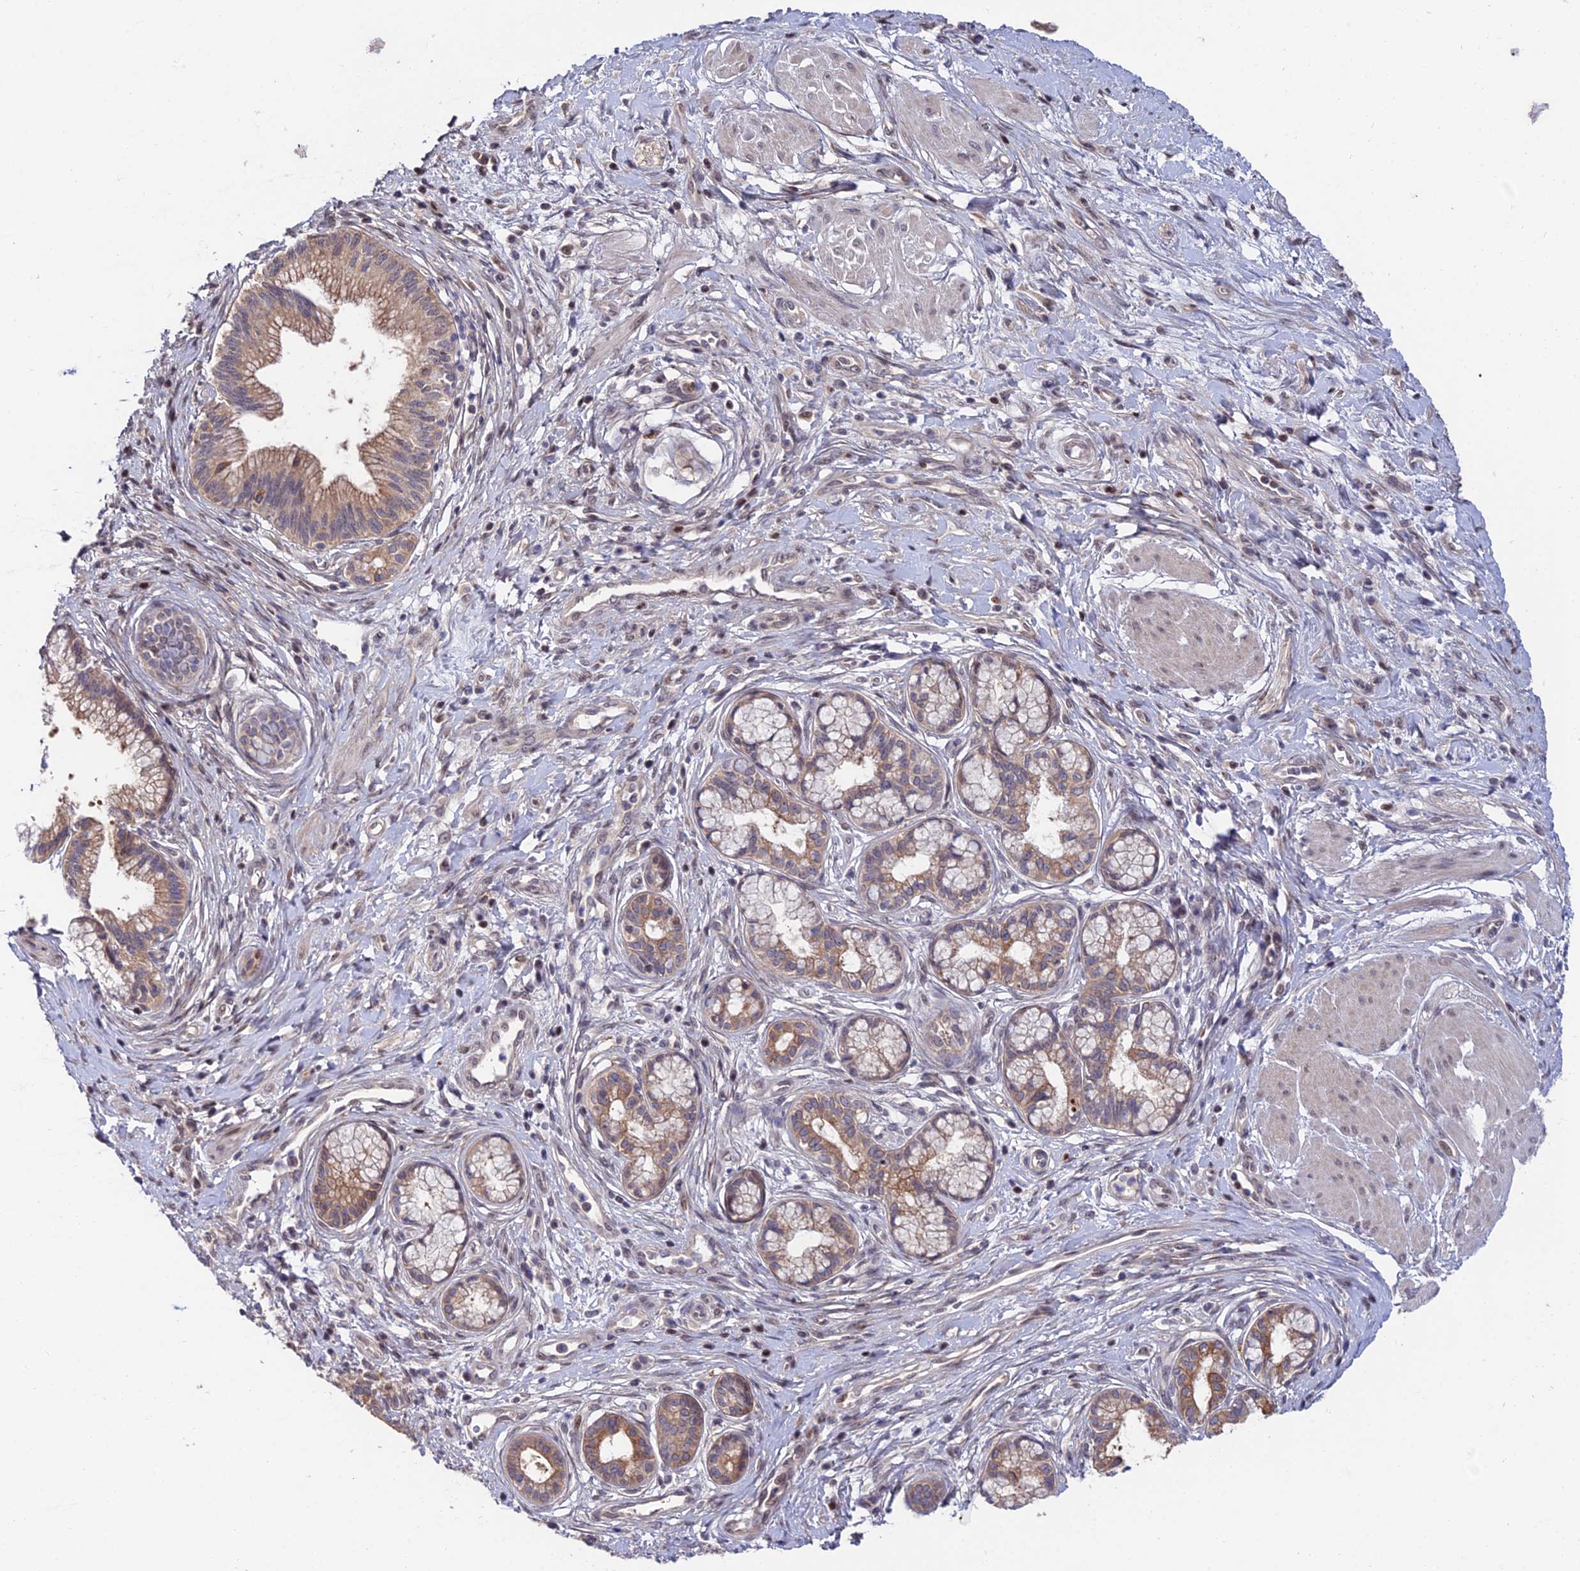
{"staining": {"intensity": "moderate", "quantity": ">75%", "location": "cytoplasmic/membranous"}, "tissue": "pancreatic cancer", "cell_type": "Tumor cells", "image_type": "cancer", "snomed": [{"axis": "morphology", "description": "Adenocarcinoma, NOS"}, {"axis": "topography", "description": "Pancreas"}], "caption": "Immunohistochemical staining of human adenocarcinoma (pancreatic) displays medium levels of moderate cytoplasmic/membranous protein positivity in approximately >75% of tumor cells.", "gene": "INPP4A", "patient": {"sex": "male", "age": 72}}